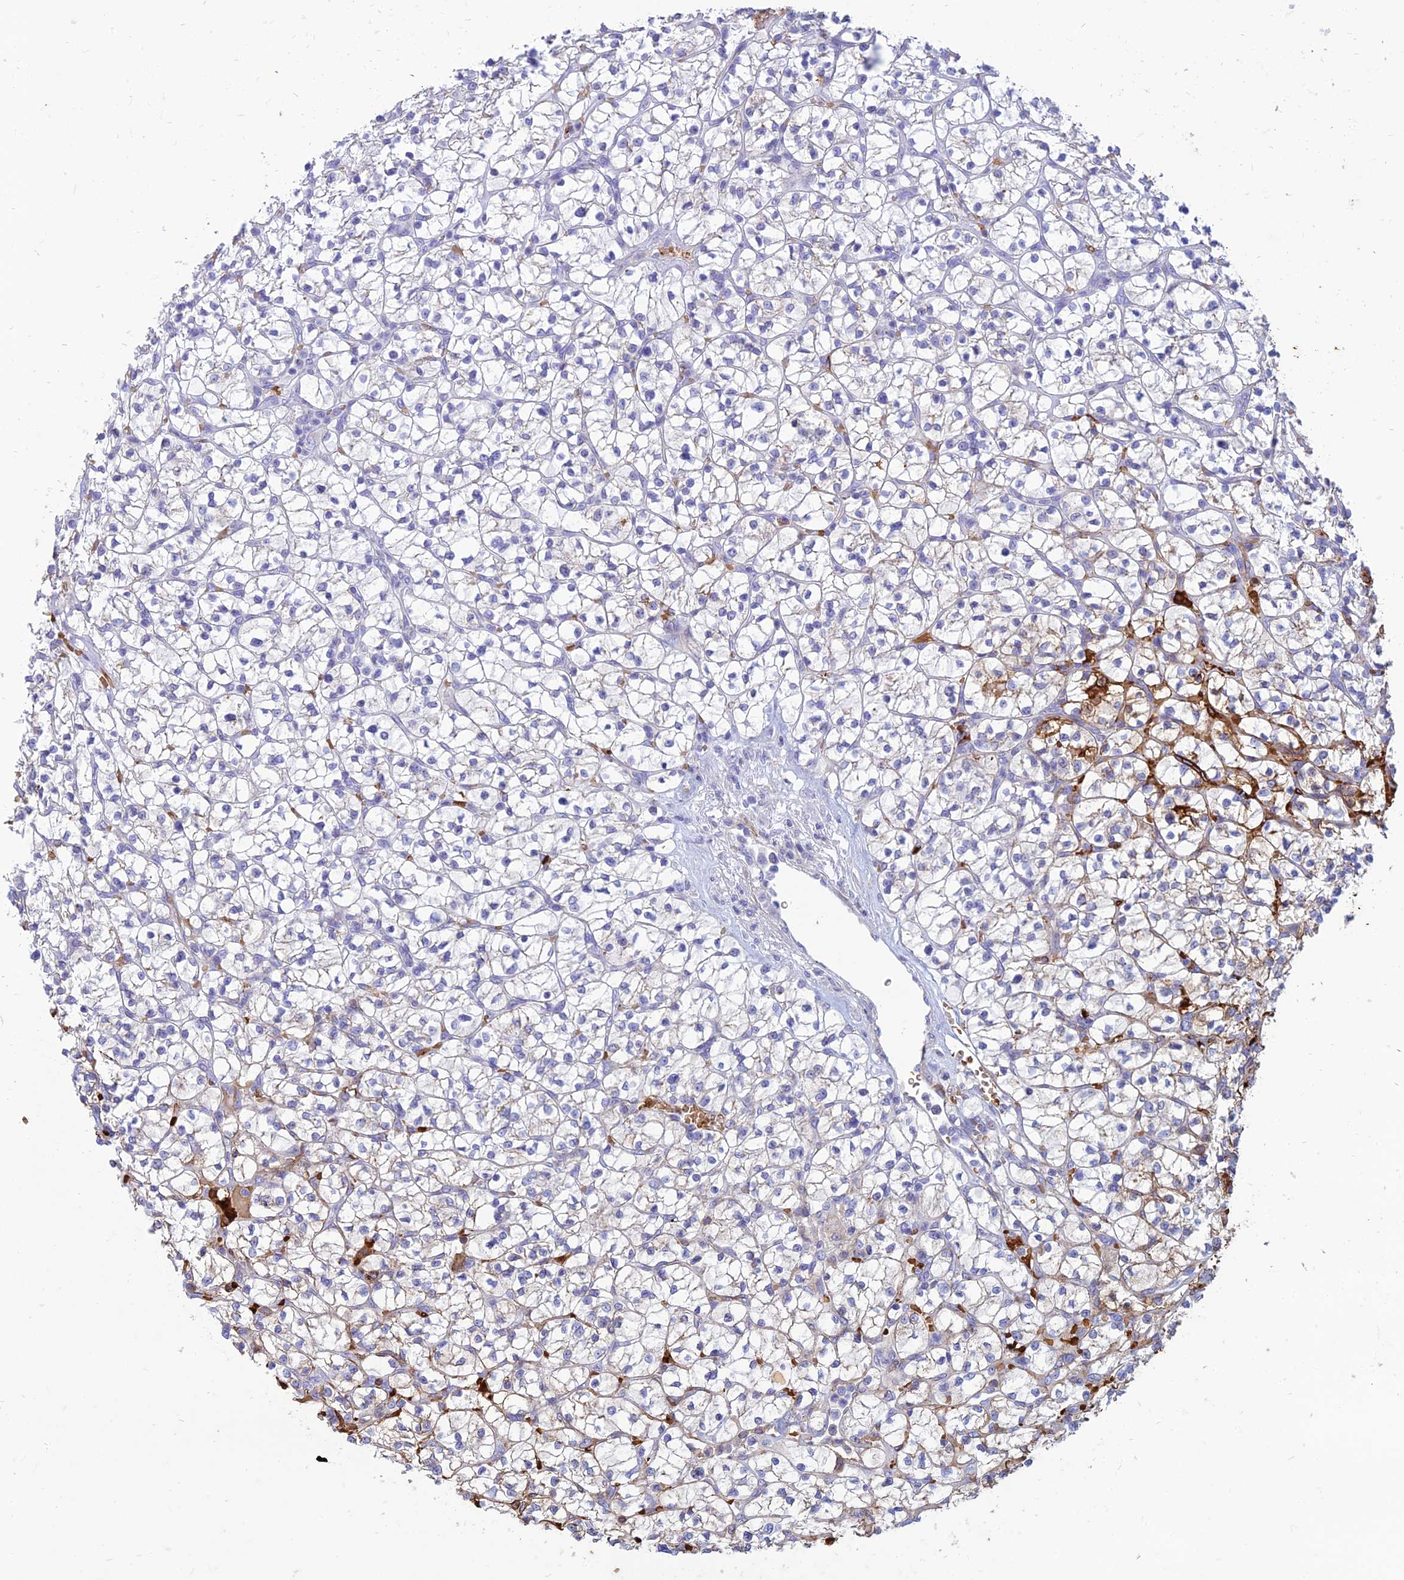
{"staining": {"intensity": "negative", "quantity": "none", "location": "none"}, "tissue": "renal cancer", "cell_type": "Tumor cells", "image_type": "cancer", "snomed": [{"axis": "morphology", "description": "Adenocarcinoma, NOS"}, {"axis": "topography", "description": "Kidney"}], "caption": "High magnification brightfield microscopy of renal adenocarcinoma stained with DAB (brown) and counterstained with hematoxylin (blue): tumor cells show no significant positivity. (Immunohistochemistry (ihc), brightfield microscopy, high magnification).", "gene": "HHAT", "patient": {"sex": "female", "age": 64}}